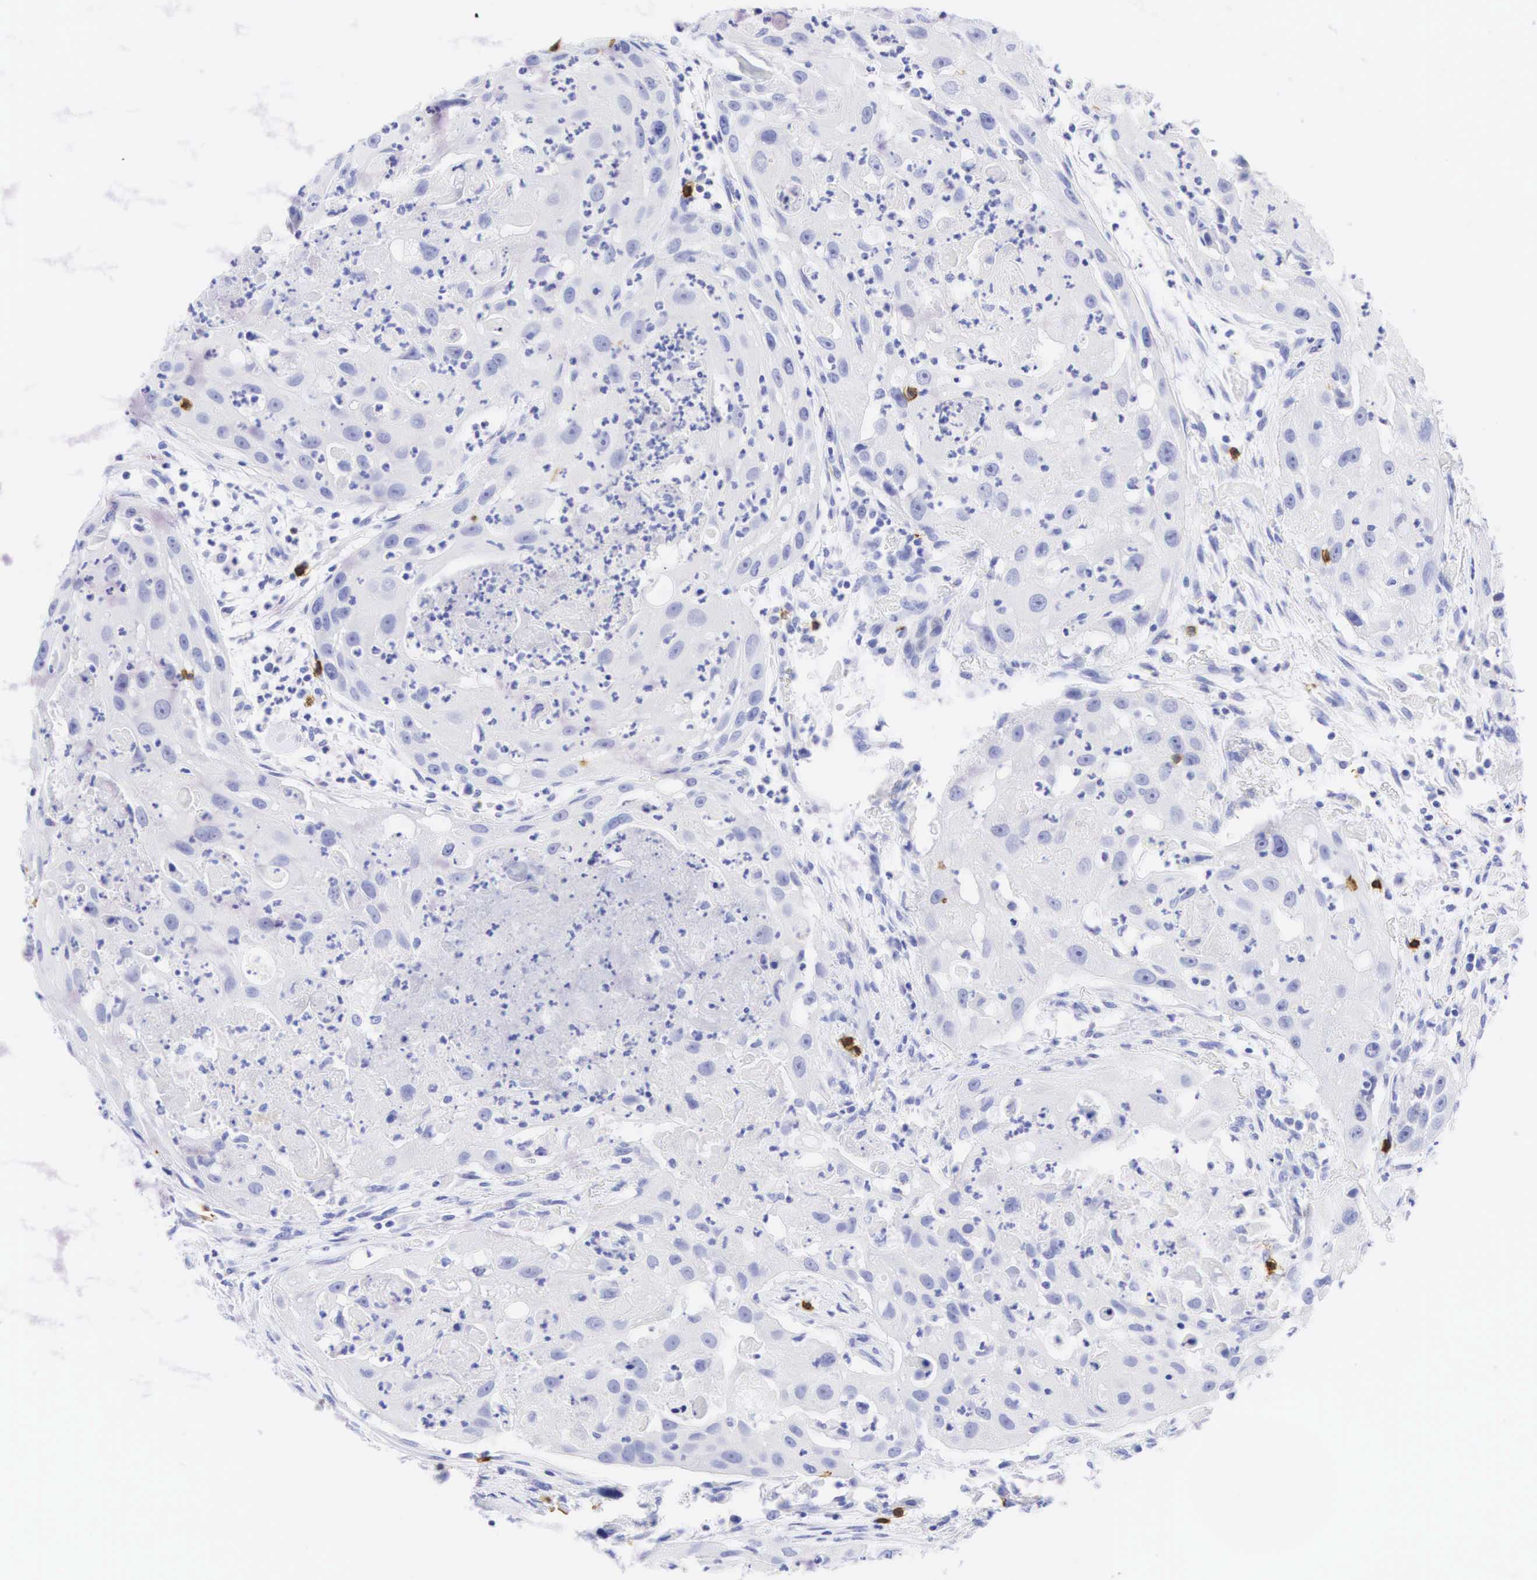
{"staining": {"intensity": "negative", "quantity": "none", "location": "none"}, "tissue": "head and neck cancer", "cell_type": "Tumor cells", "image_type": "cancer", "snomed": [{"axis": "morphology", "description": "Squamous cell carcinoma, NOS"}, {"axis": "topography", "description": "Head-Neck"}], "caption": "Tumor cells are negative for brown protein staining in head and neck cancer.", "gene": "CD8A", "patient": {"sex": "male", "age": 64}}